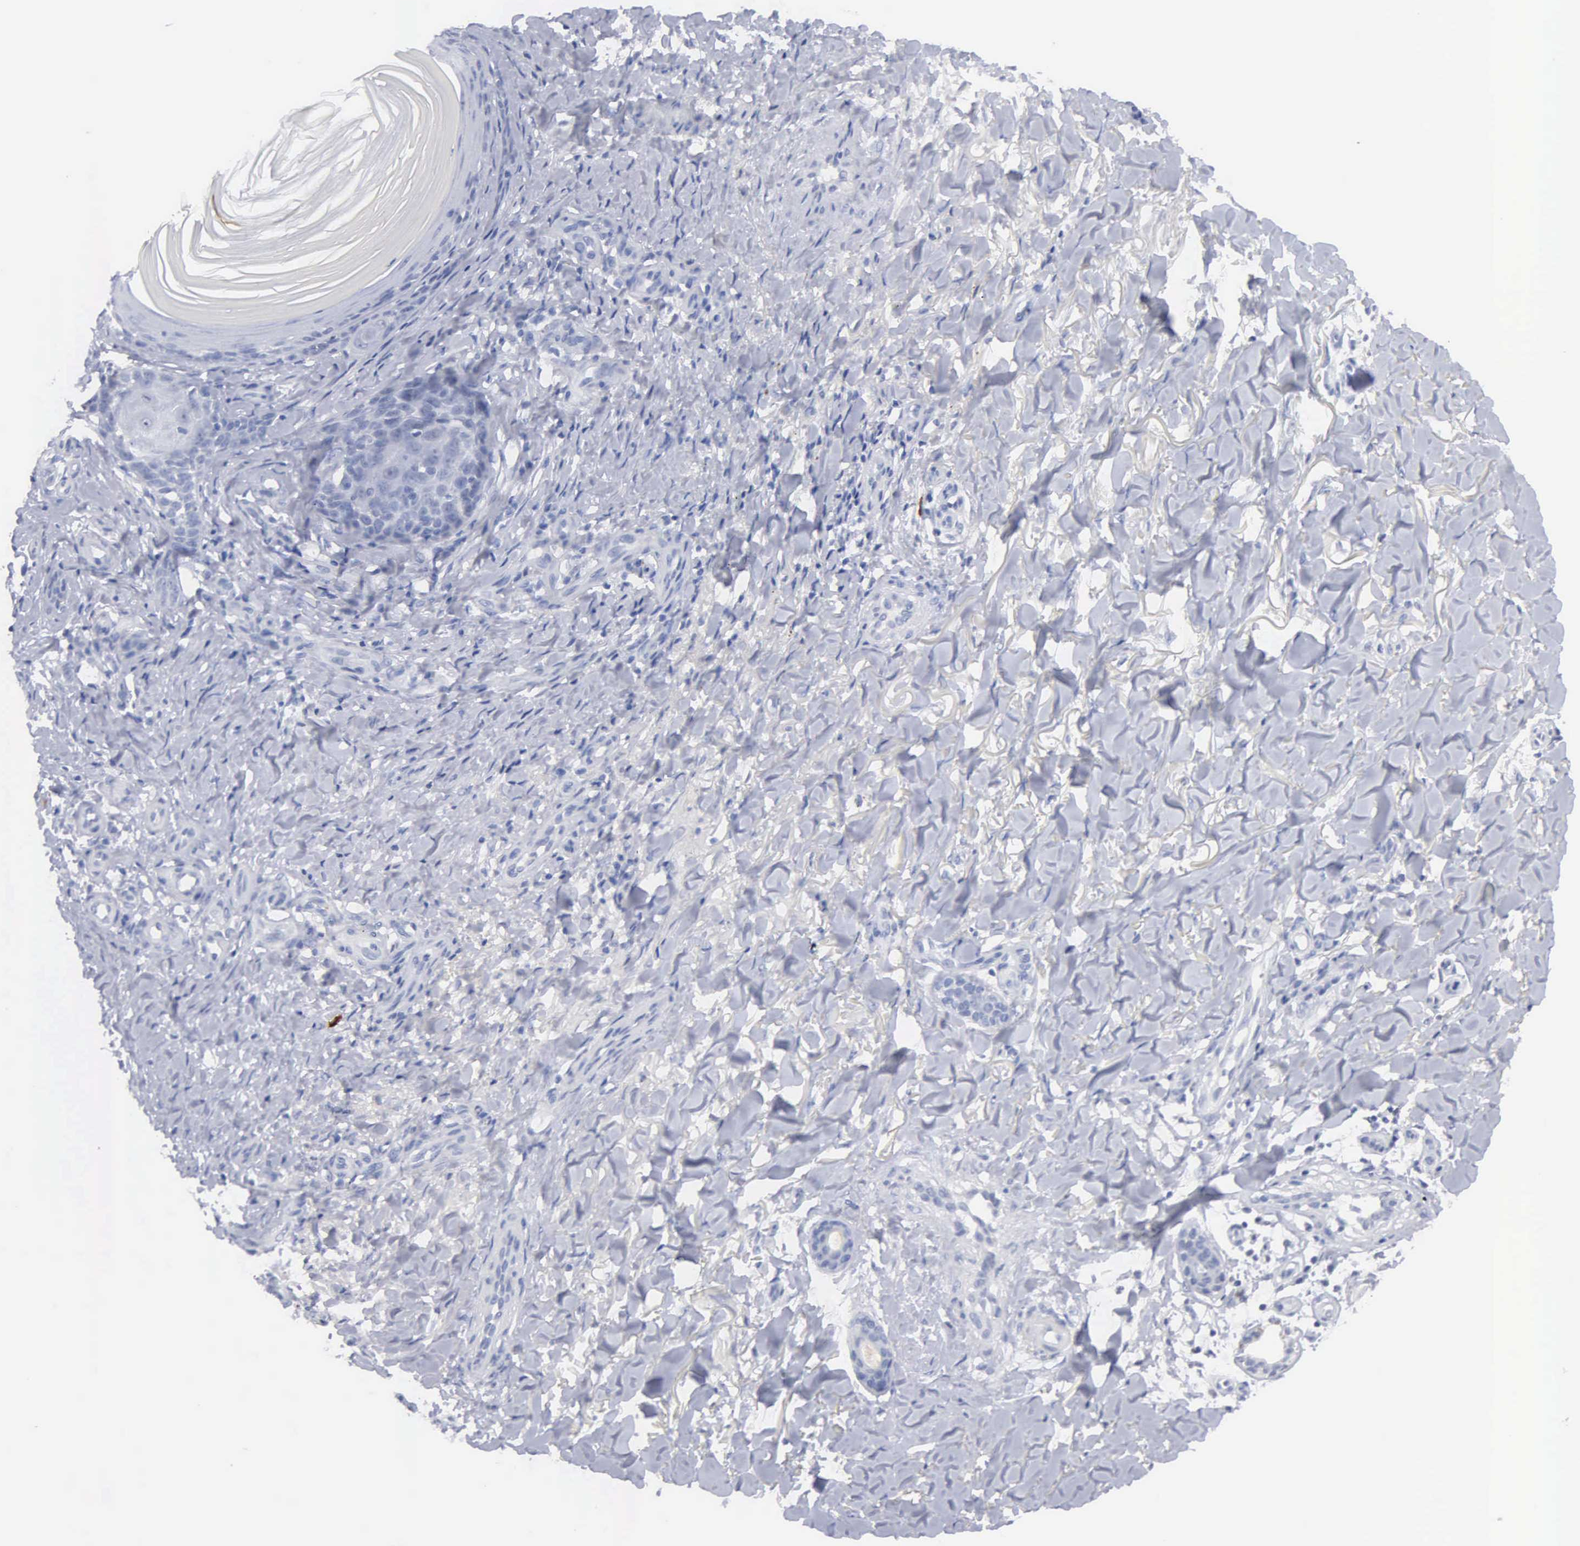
{"staining": {"intensity": "negative", "quantity": "none", "location": "none"}, "tissue": "skin cancer", "cell_type": "Tumor cells", "image_type": "cancer", "snomed": [{"axis": "morphology", "description": "Normal tissue, NOS"}, {"axis": "morphology", "description": "Basal cell carcinoma"}, {"axis": "topography", "description": "Skin"}], "caption": "Tumor cells are negative for protein expression in human skin cancer. (Brightfield microscopy of DAB (3,3'-diaminobenzidine) IHC at high magnification).", "gene": "ASPHD2", "patient": {"sex": "male", "age": 81}}